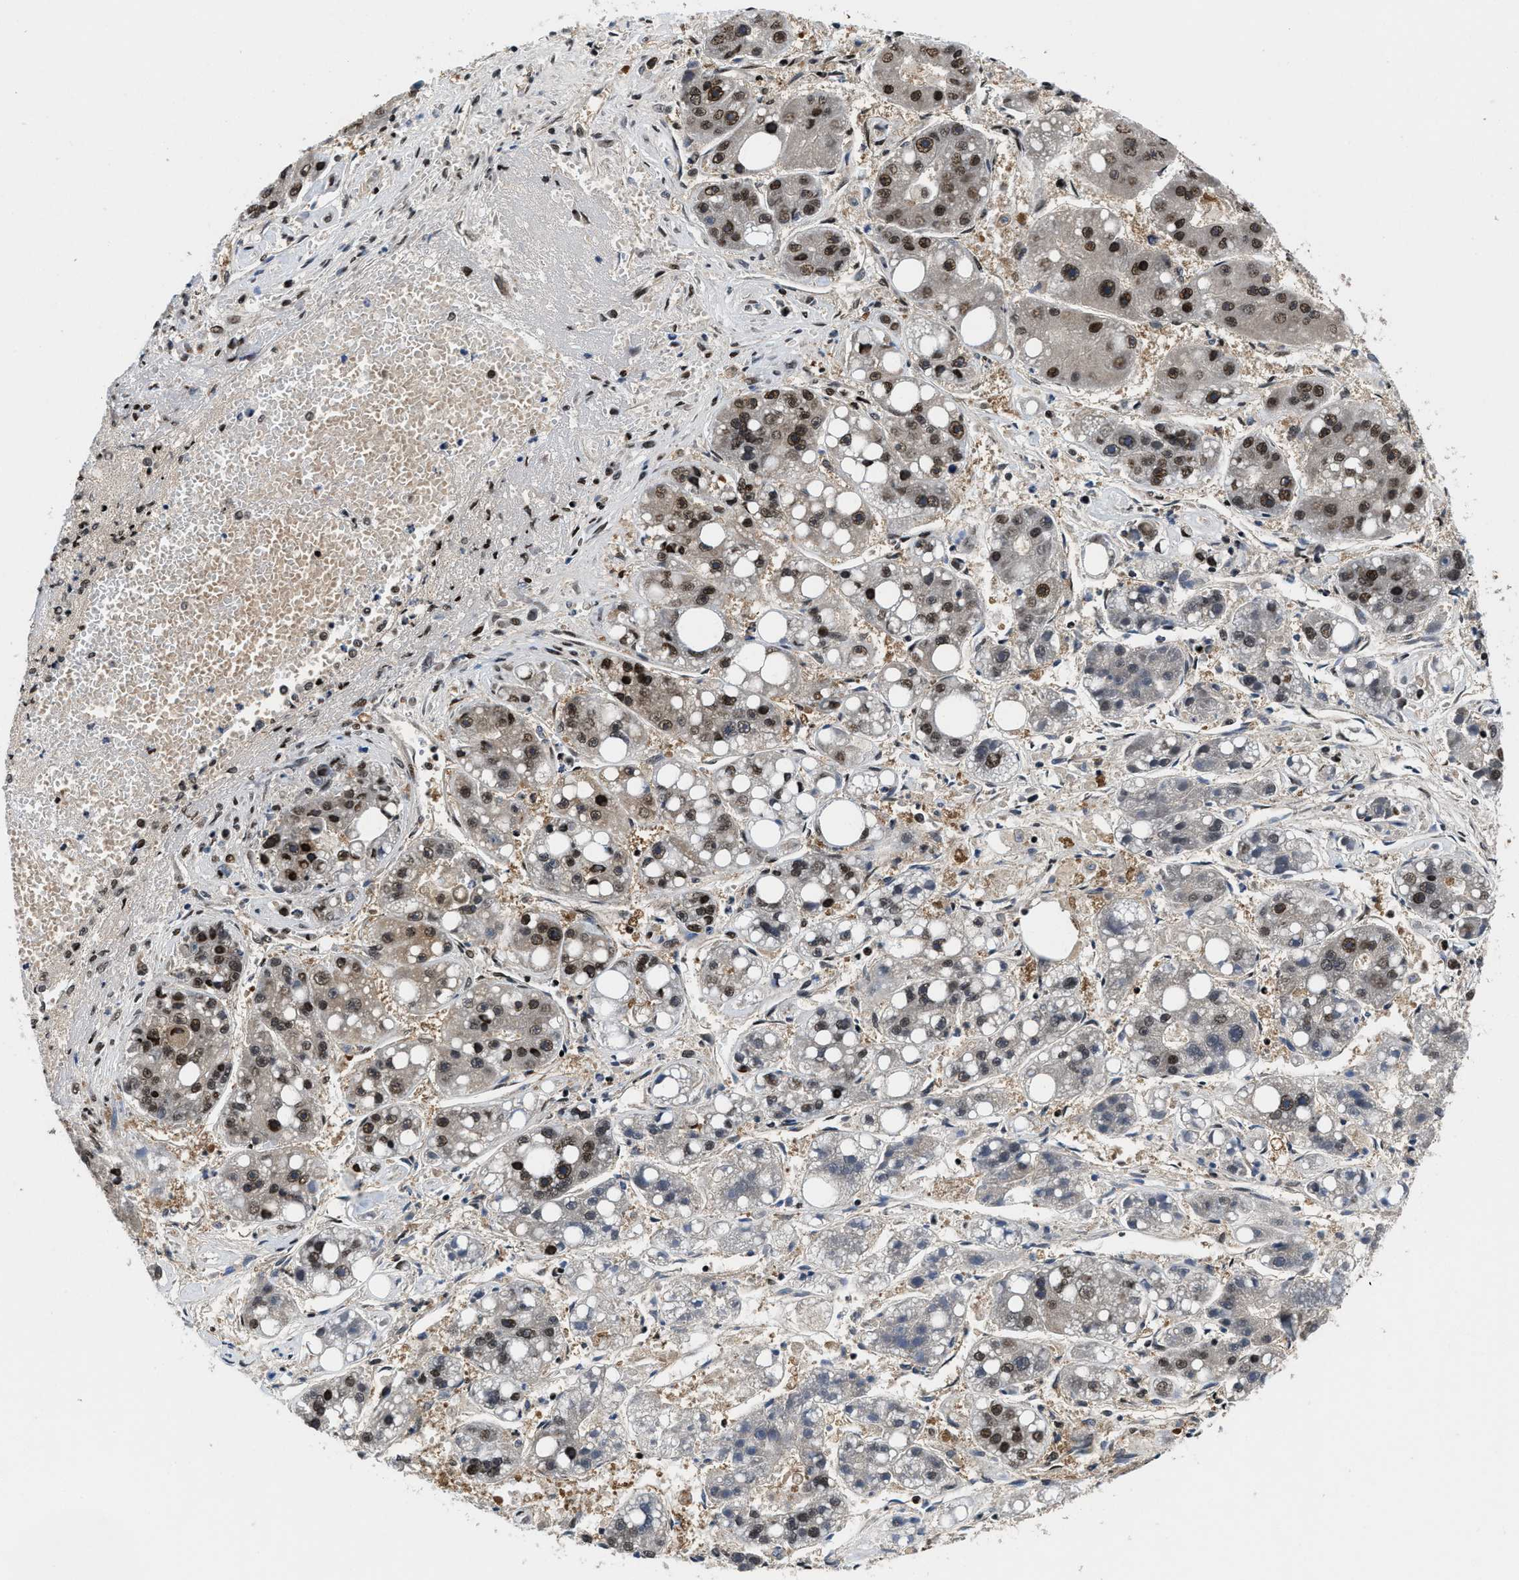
{"staining": {"intensity": "strong", "quantity": "<25%", "location": "nuclear"}, "tissue": "liver cancer", "cell_type": "Tumor cells", "image_type": "cancer", "snomed": [{"axis": "morphology", "description": "Carcinoma, Hepatocellular, NOS"}, {"axis": "topography", "description": "Liver"}], "caption": "This micrograph shows liver hepatocellular carcinoma stained with immunohistochemistry (IHC) to label a protein in brown. The nuclear of tumor cells show strong positivity for the protein. Nuclei are counter-stained blue.", "gene": "SAFB", "patient": {"sex": "female", "age": 61}}